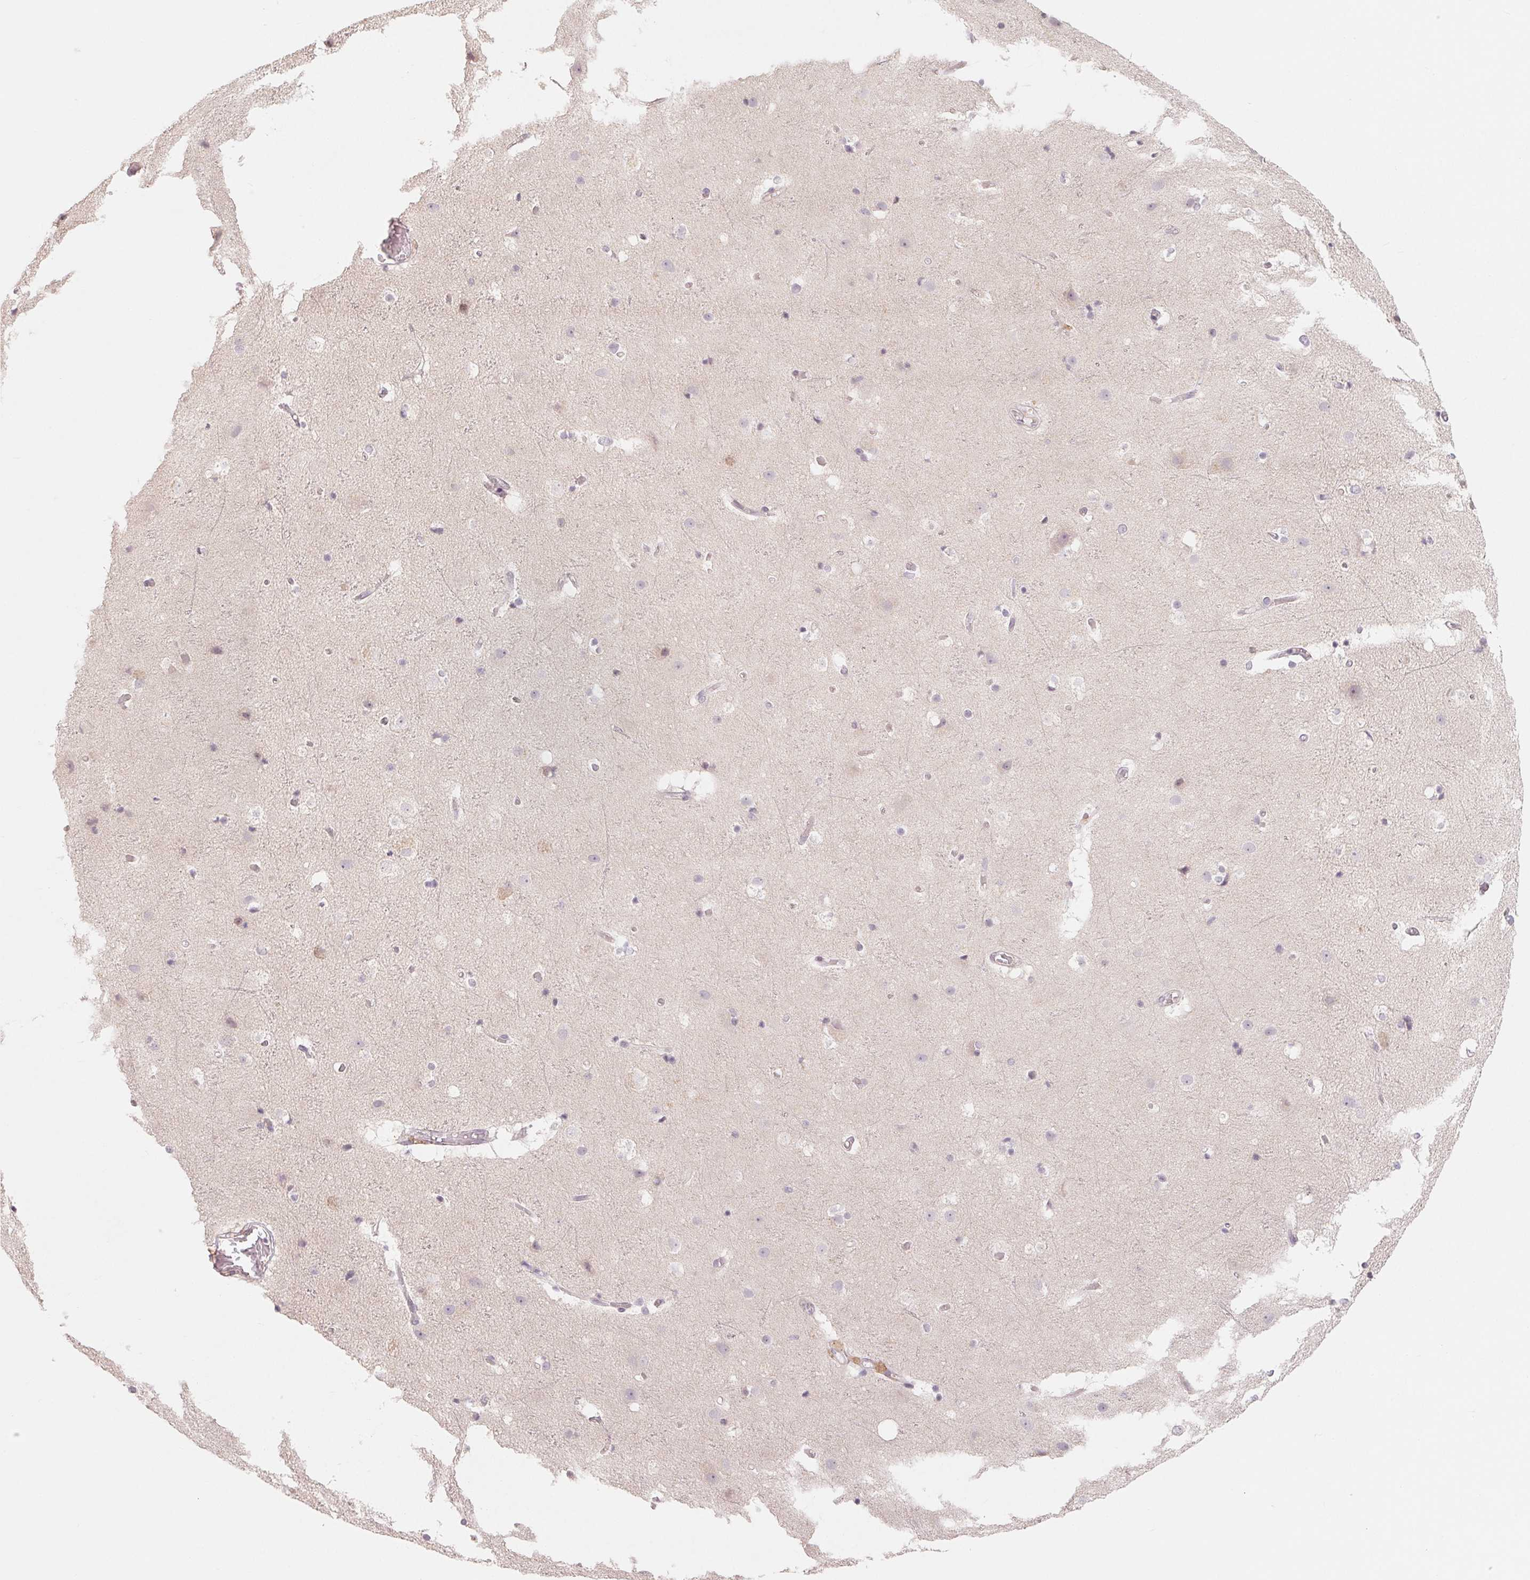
{"staining": {"intensity": "negative", "quantity": "none", "location": "none"}, "tissue": "cerebral cortex", "cell_type": "Endothelial cells", "image_type": "normal", "snomed": [{"axis": "morphology", "description": "Normal tissue, NOS"}, {"axis": "topography", "description": "Cerebral cortex"}], "caption": "Benign cerebral cortex was stained to show a protein in brown. There is no significant expression in endothelial cells. (Brightfield microscopy of DAB (3,3'-diaminobenzidine) immunohistochemistry at high magnification).", "gene": "DENND2C", "patient": {"sex": "female", "age": 52}}